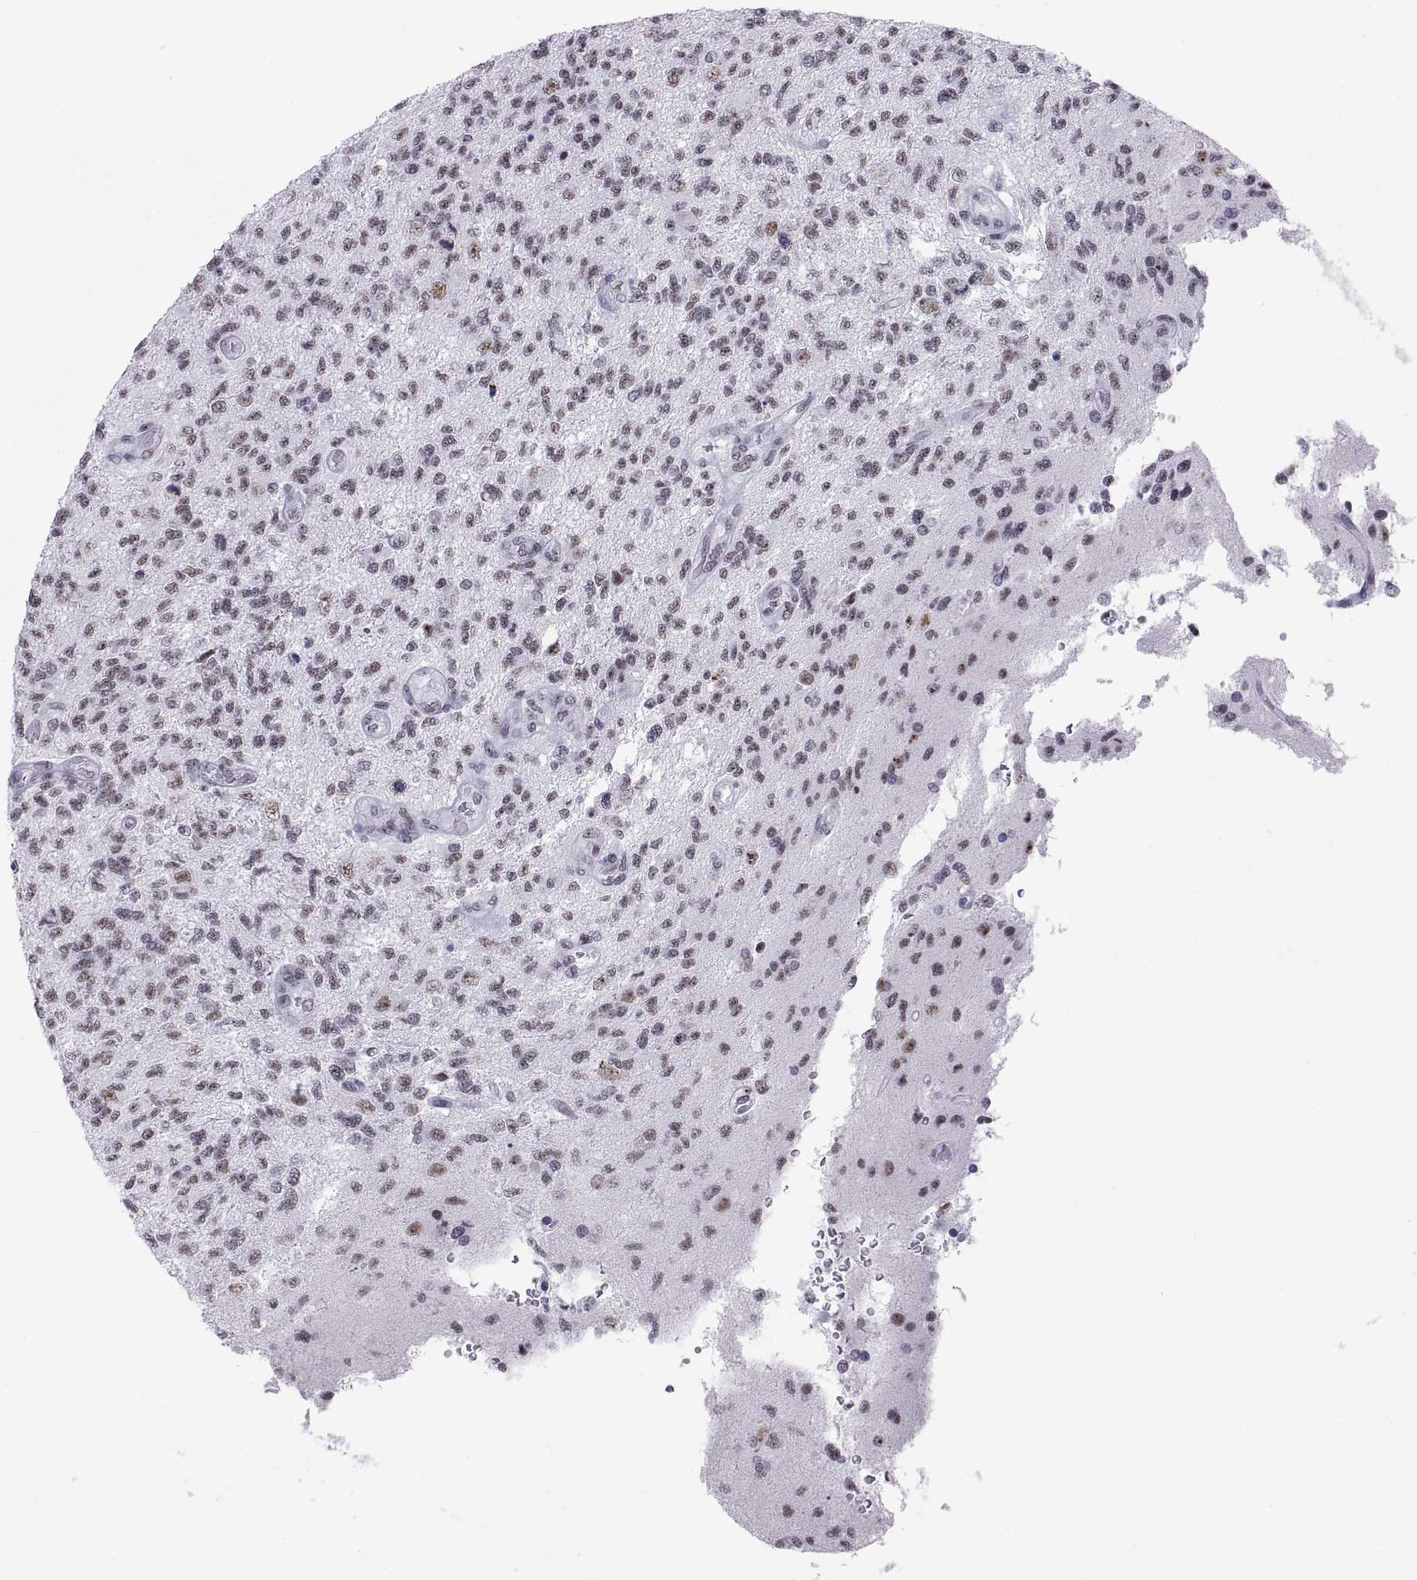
{"staining": {"intensity": "negative", "quantity": "none", "location": "none"}, "tissue": "glioma", "cell_type": "Tumor cells", "image_type": "cancer", "snomed": [{"axis": "morphology", "description": "Glioma, malignant, High grade"}, {"axis": "topography", "description": "Brain"}], "caption": "This is an immunohistochemistry (IHC) micrograph of high-grade glioma (malignant). There is no expression in tumor cells.", "gene": "NEUROD6", "patient": {"sex": "male", "age": 56}}